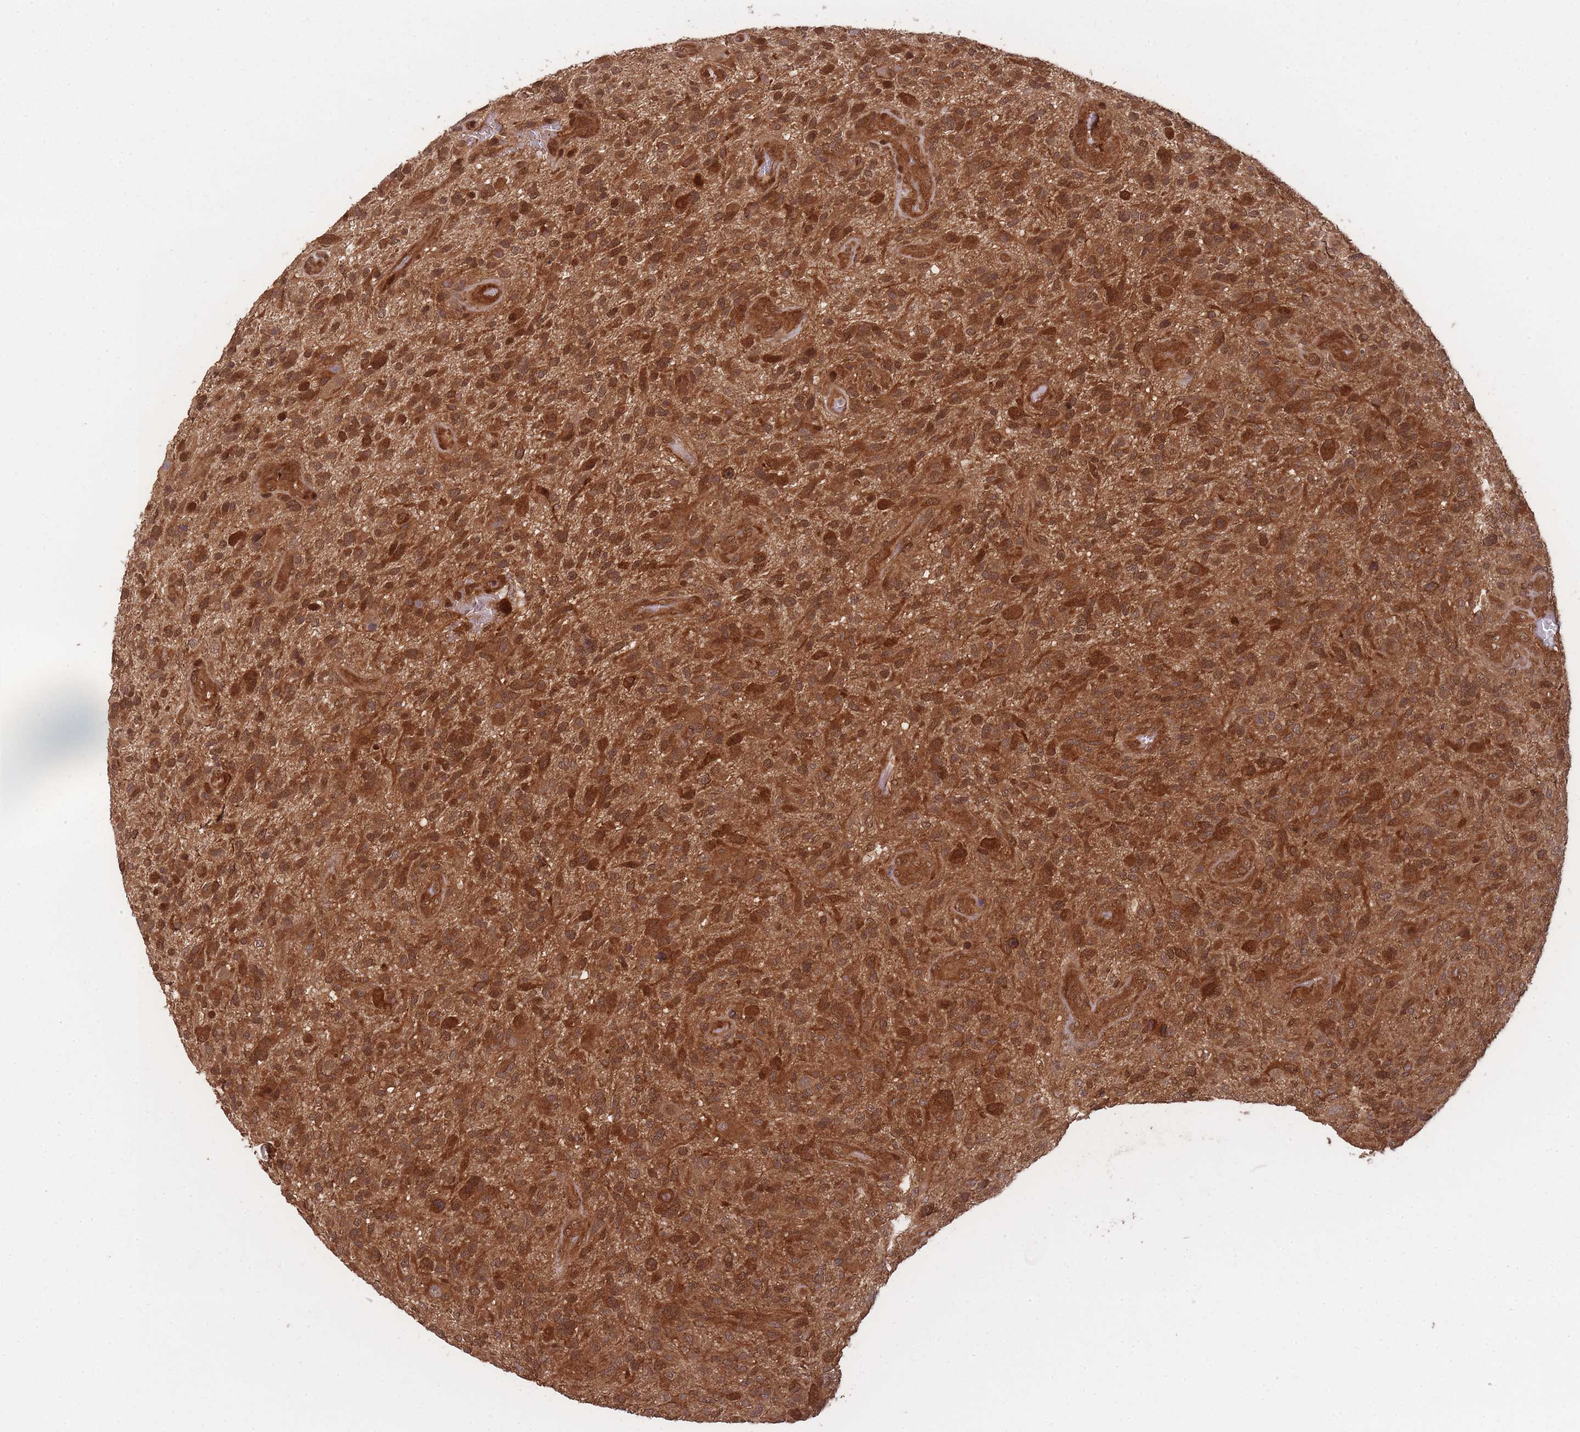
{"staining": {"intensity": "strong", "quantity": ">75%", "location": "cytoplasmic/membranous"}, "tissue": "glioma", "cell_type": "Tumor cells", "image_type": "cancer", "snomed": [{"axis": "morphology", "description": "Glioma, malignant, High grade"}, {"axis": "topography", "description": "Brain"}], "caption": "Immunohistochemistry (IHC) micrograph of glioma stained for a protein (brown), which displays high levels of strong cytoplasmic/membranous expression in approximately >75% of tumor cells.", "gene": "PPP6R3", "patient": {"sex": "male", "age": 47}}